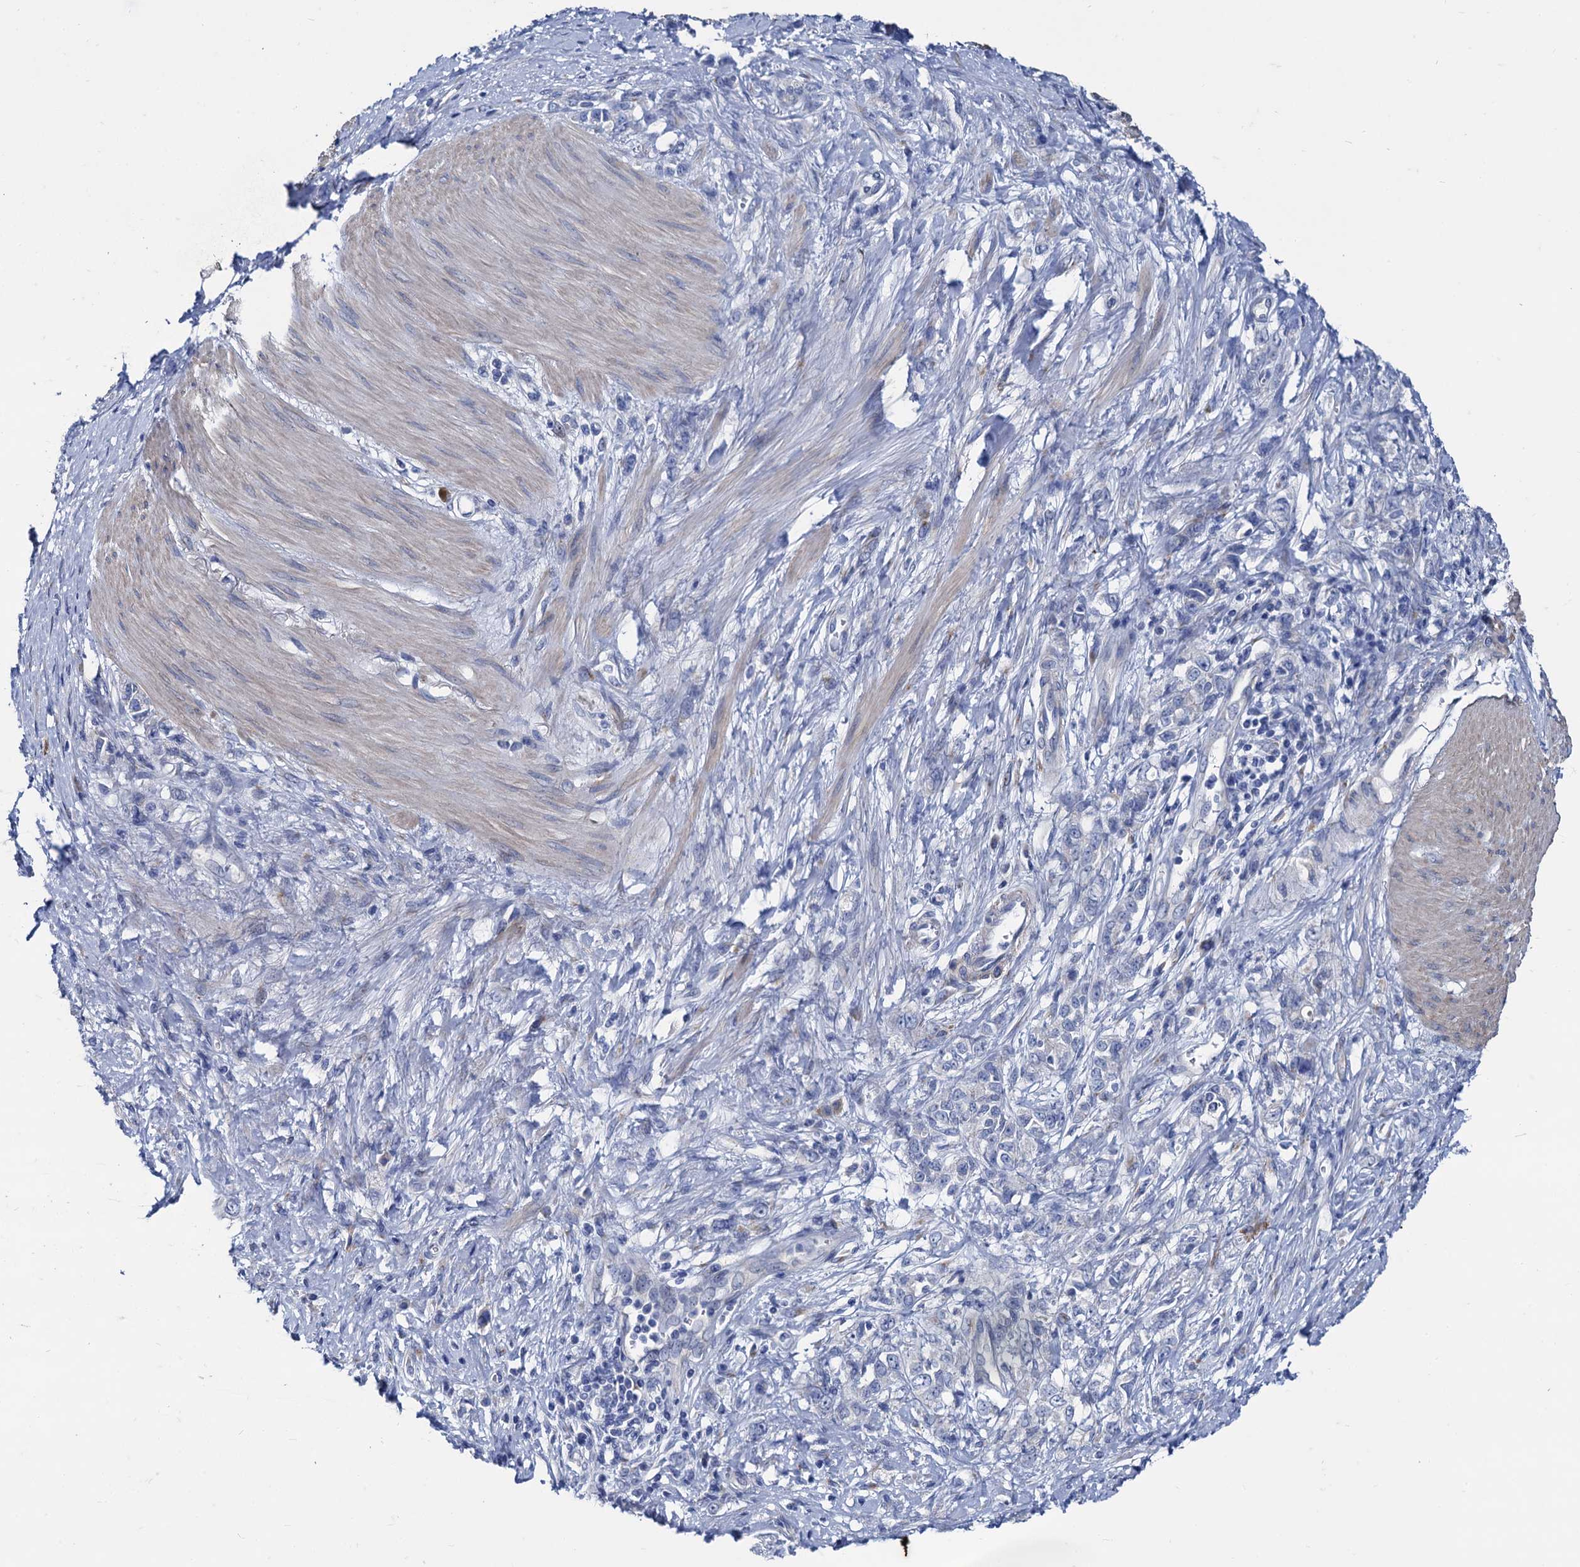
{"staining": {"intensity": "negative", "quantity": "none", "location": "none"}, "tissue": "stomach cancer", "cell_type": "Tumor cells", "image_type": "cancer", "snomed": [{"axis": "morphology", "description": "Adenocarcinoma, NOS"}, {"axis": "topography", "description": "Stomach"}], "caption": "Image shows no significant protein expression in tumor cells of adenocarcinoma (stomach). The staining is performed using DAB (3,3'-diaminobenzidine) brown chromogen with nuclei counter-stained in using hematoxylin.", "gene": "FOXR2", "patient": {"sex": "female", "age": 76}}